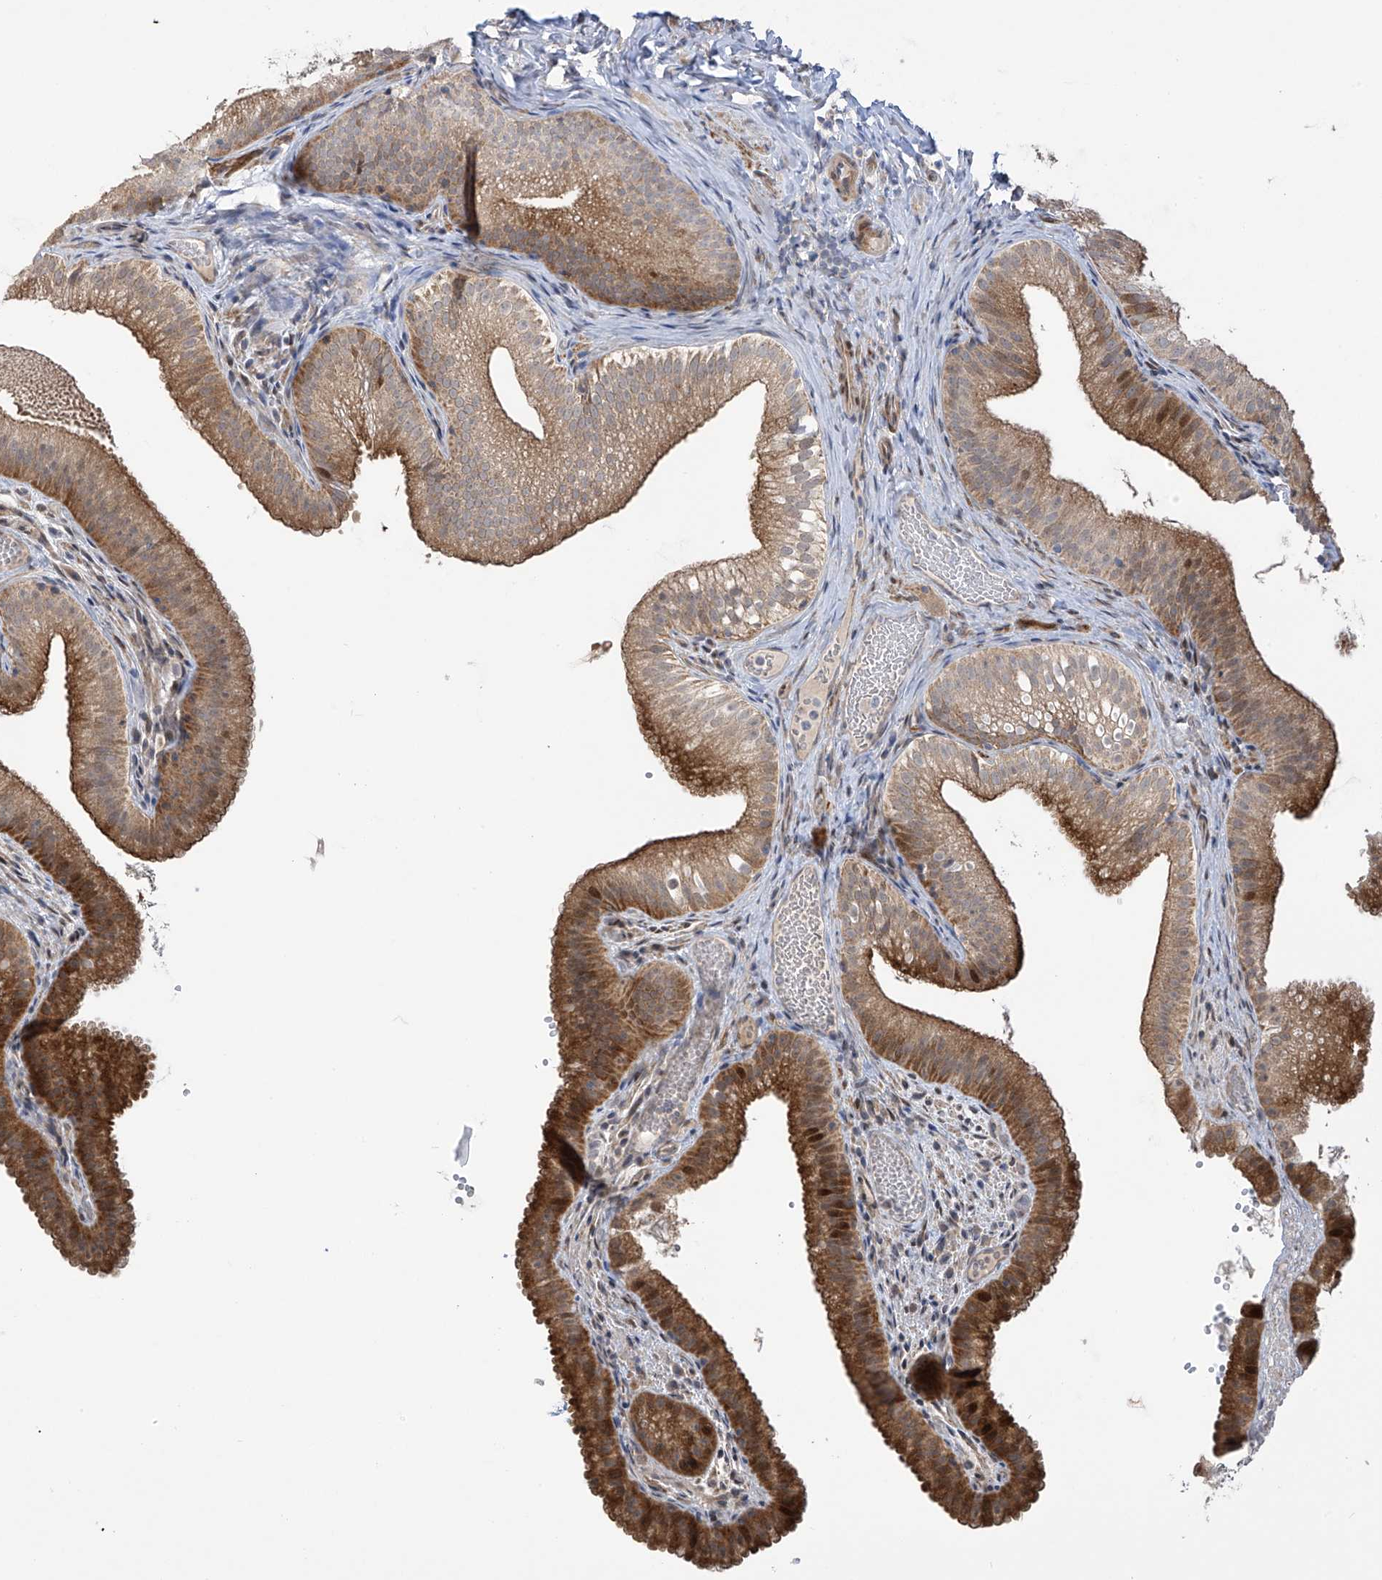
{"staining": {"intensity": "strong", "quantity": ">75%", "location": "cytoplasmic/membranous,nuclear"}, "tissue": "gallbladder", "cell_type": "Glandular cells", "image_type": "normal", "snomed": [{"axis": "morphology", "description": "Normal tissue, NOS"}, {"axis": "topography", "description": "Gallbladder"}], "caption": "This image shows normal gallbladder stained with IHC to label a protein in brown. The cytoplasmic/membranous,nuclear of glandular cells show strong positivity for the protein. Nuclei are counter-stained blue.", "gene": "ZNF641", "patient": {"sex": "female", "age": 30}}